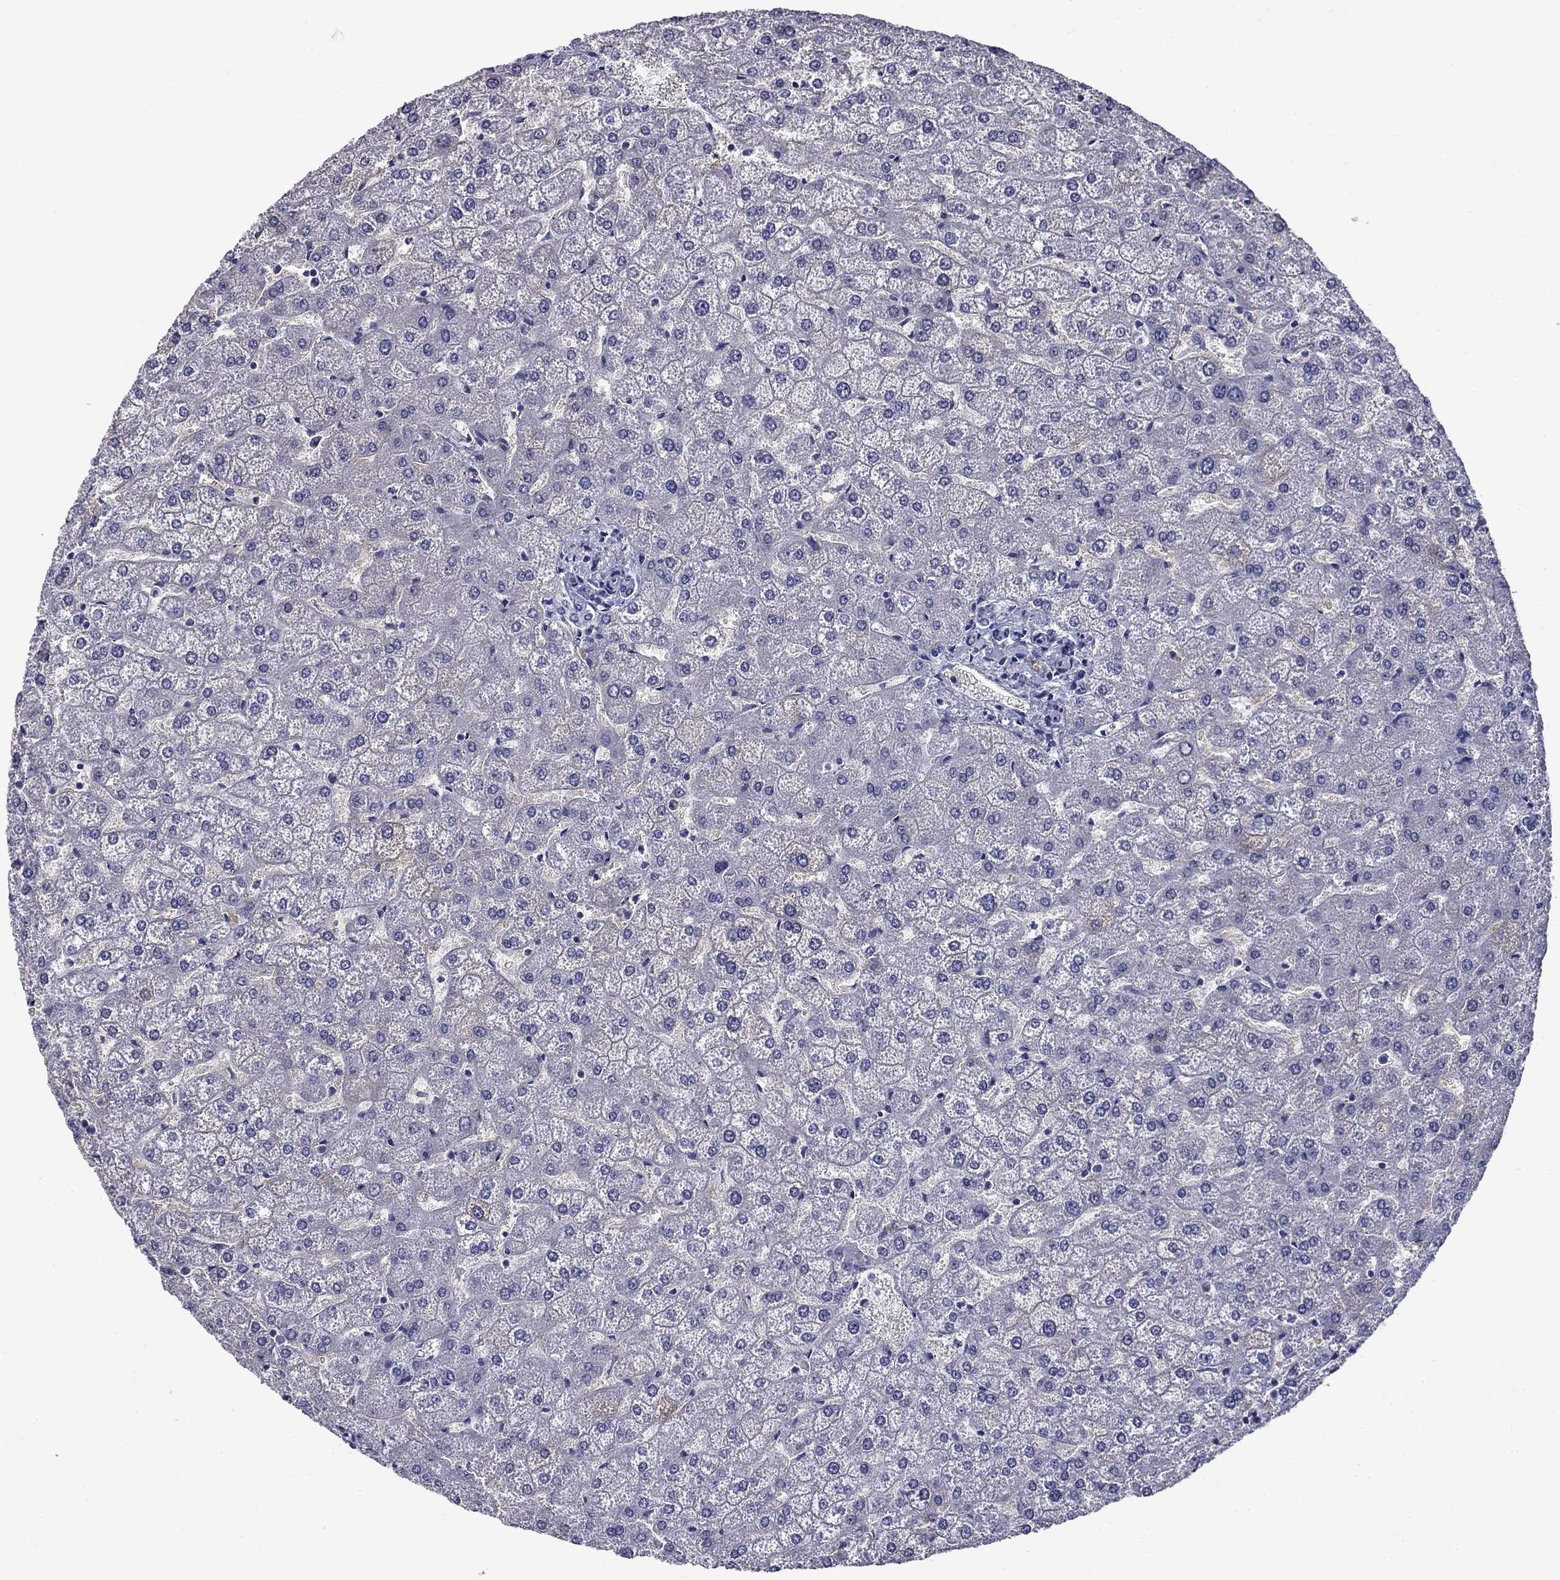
{"staining": {"intensity": "negative", "quantity": "none", "location": "none"}, "tissue": "liver", "cell_type": "Cholangiocytes", "image_type": "normal", "snomed": [{"axis": "morphology", "description": "Normal tissue, NOS"}, {"axis": "topography", "description": "Liver"}], "caption": "This photomicrograph is of benign liver stained with immunohistochemistry (IHC) to label a protein in brown with the nuclei are counter-stained blue. There is no positivity in cholangiocytes.", "gene": "BCL2L14", "patient": {"sex": "female", "age": 32}}